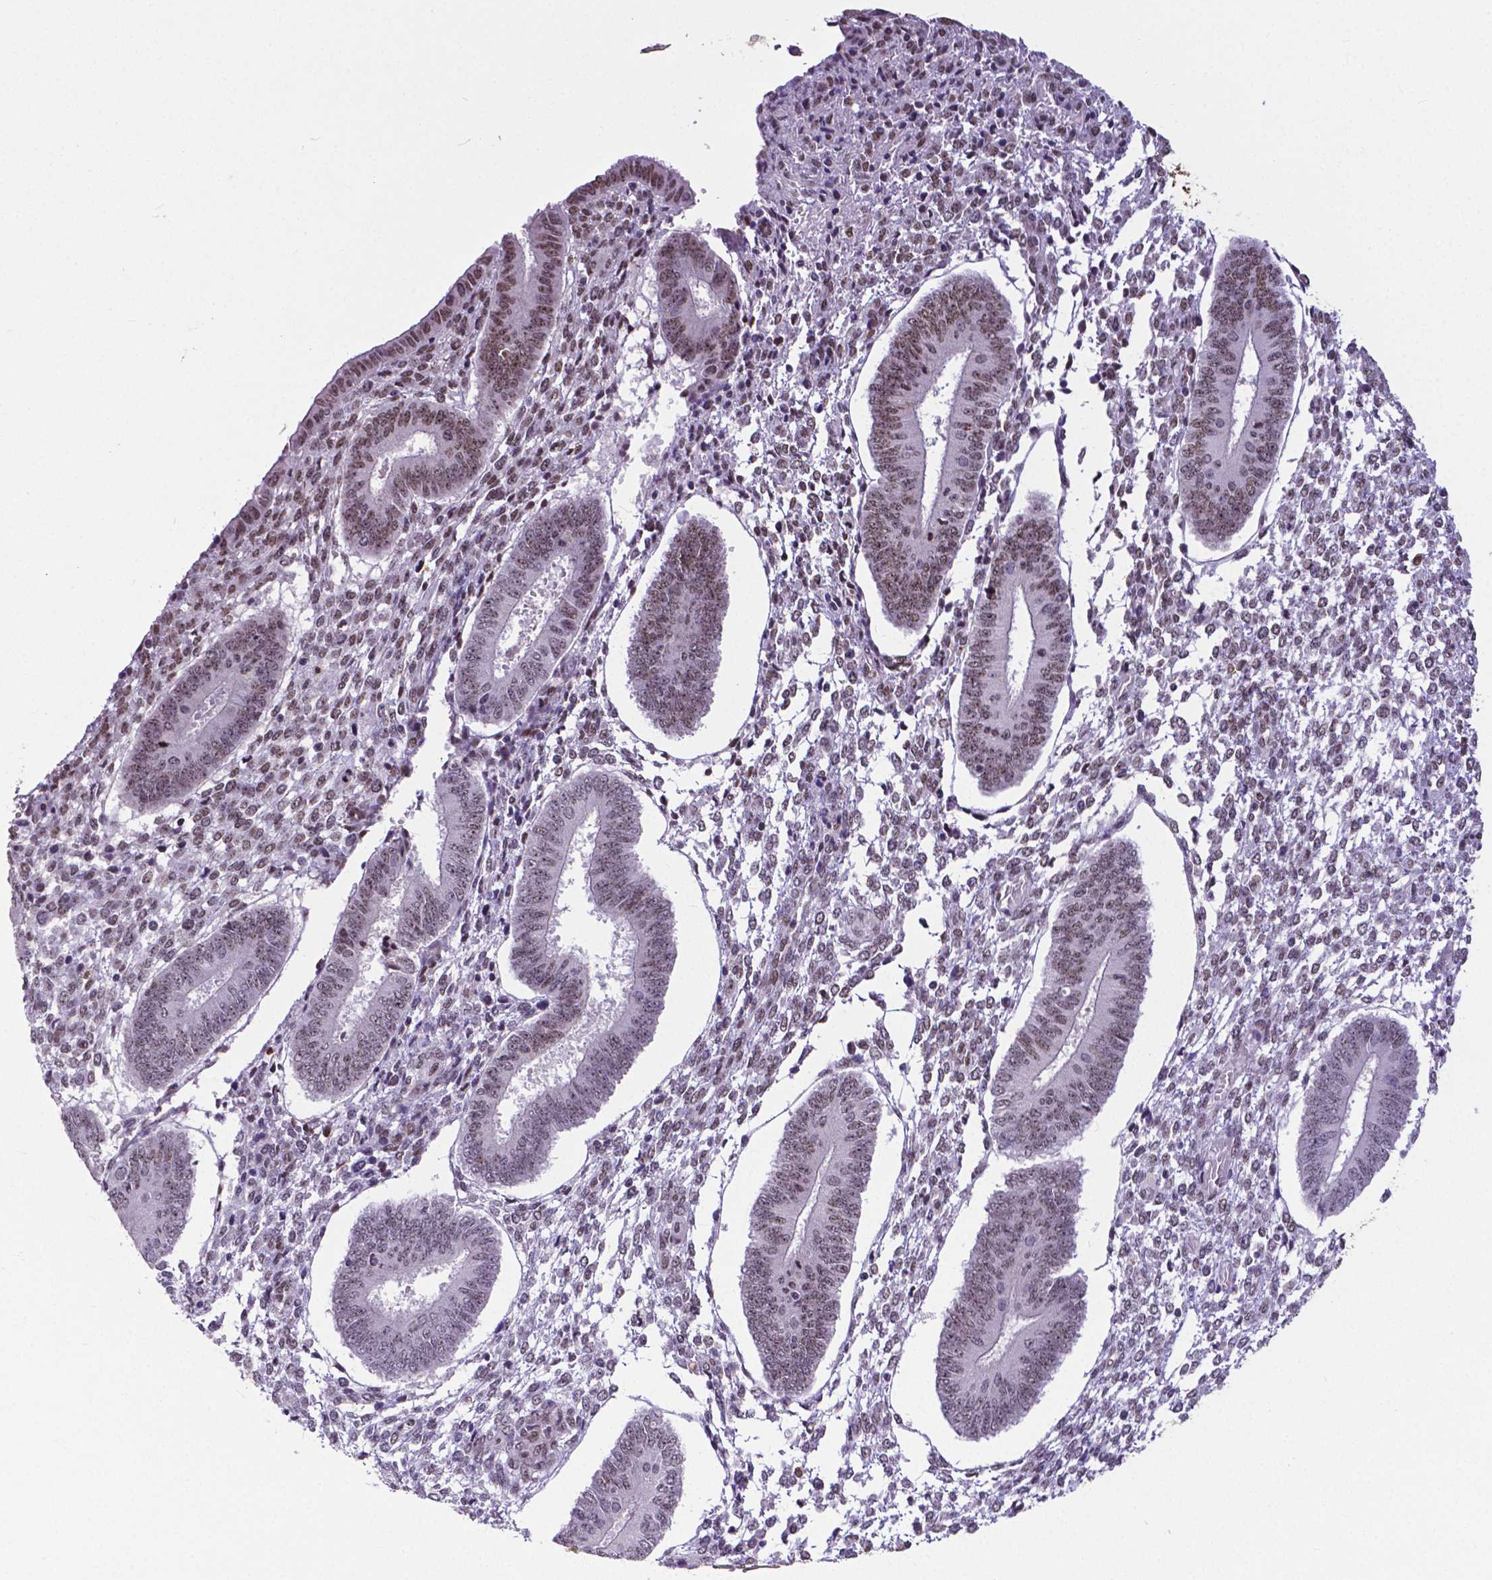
{"staining": {"intensity": "moderate", "quantity": "<25%", "location": "nuclear"}, "tissue": "endometrium", "cell_type": "Cells in endometrial stroma", "image_type": "normal", "snomed": [{"axis": "morphology", "description": "Normal tissue, NOS"}, {"axis": "topography", "description": "Endometrium"}], "caption": "Immunohistochemical staining of benign endometrium reveals moderate nuclear protein positivity in about <25% of cells in endometrial stroma.", "gene": "ATRX", "patient": {"sex": "female", "age": 42}}